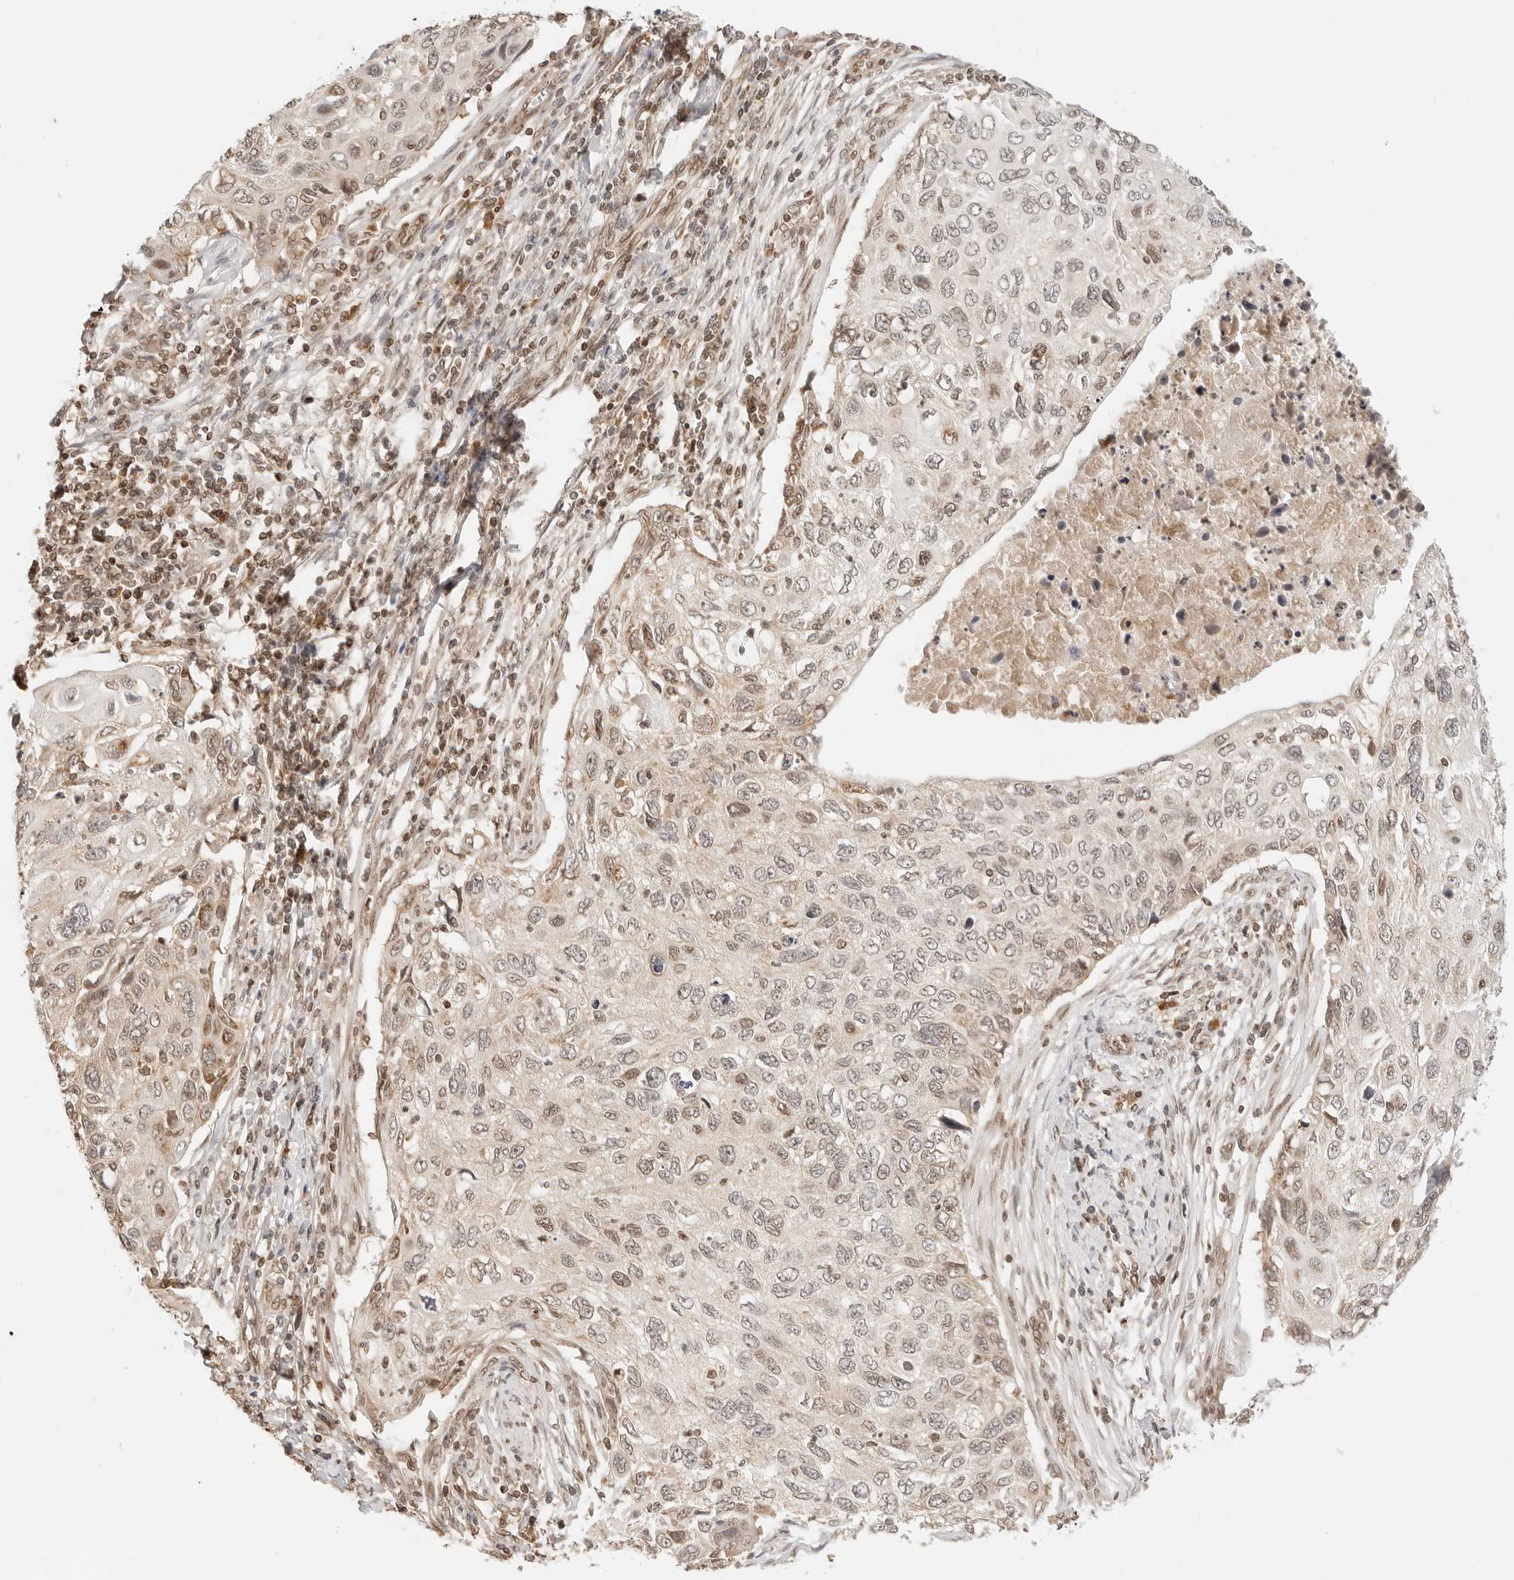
{"staining": {"intensity": "weak", "quantity": "25%-75%", "location": "cytoplasmic/membranous,nuclear"}, "tissue": "cervical cancer", "cell_type": "Tumor cells", "image_type": "cancer", "snomed": [{"axis": "morphology", "description": "Squamous cell carcinoma, NOS"}, {"axis": "topography", "description": "Cervix"}], "caption": "Weak cytoplasmic/membranous and nuclear staining is appreciated in approximately 25%-75% of tumor cells in squamous cell carcinoma (cervical). The staining was performed using DAB (3,3'-diaminobenzidine) to visualize the protein expression in brown, while the nuclei were stained in blue with hematoxylin (Magnification: 20x).", "gene": "POLH", "patient": {"sex": "female", "age": 70}}